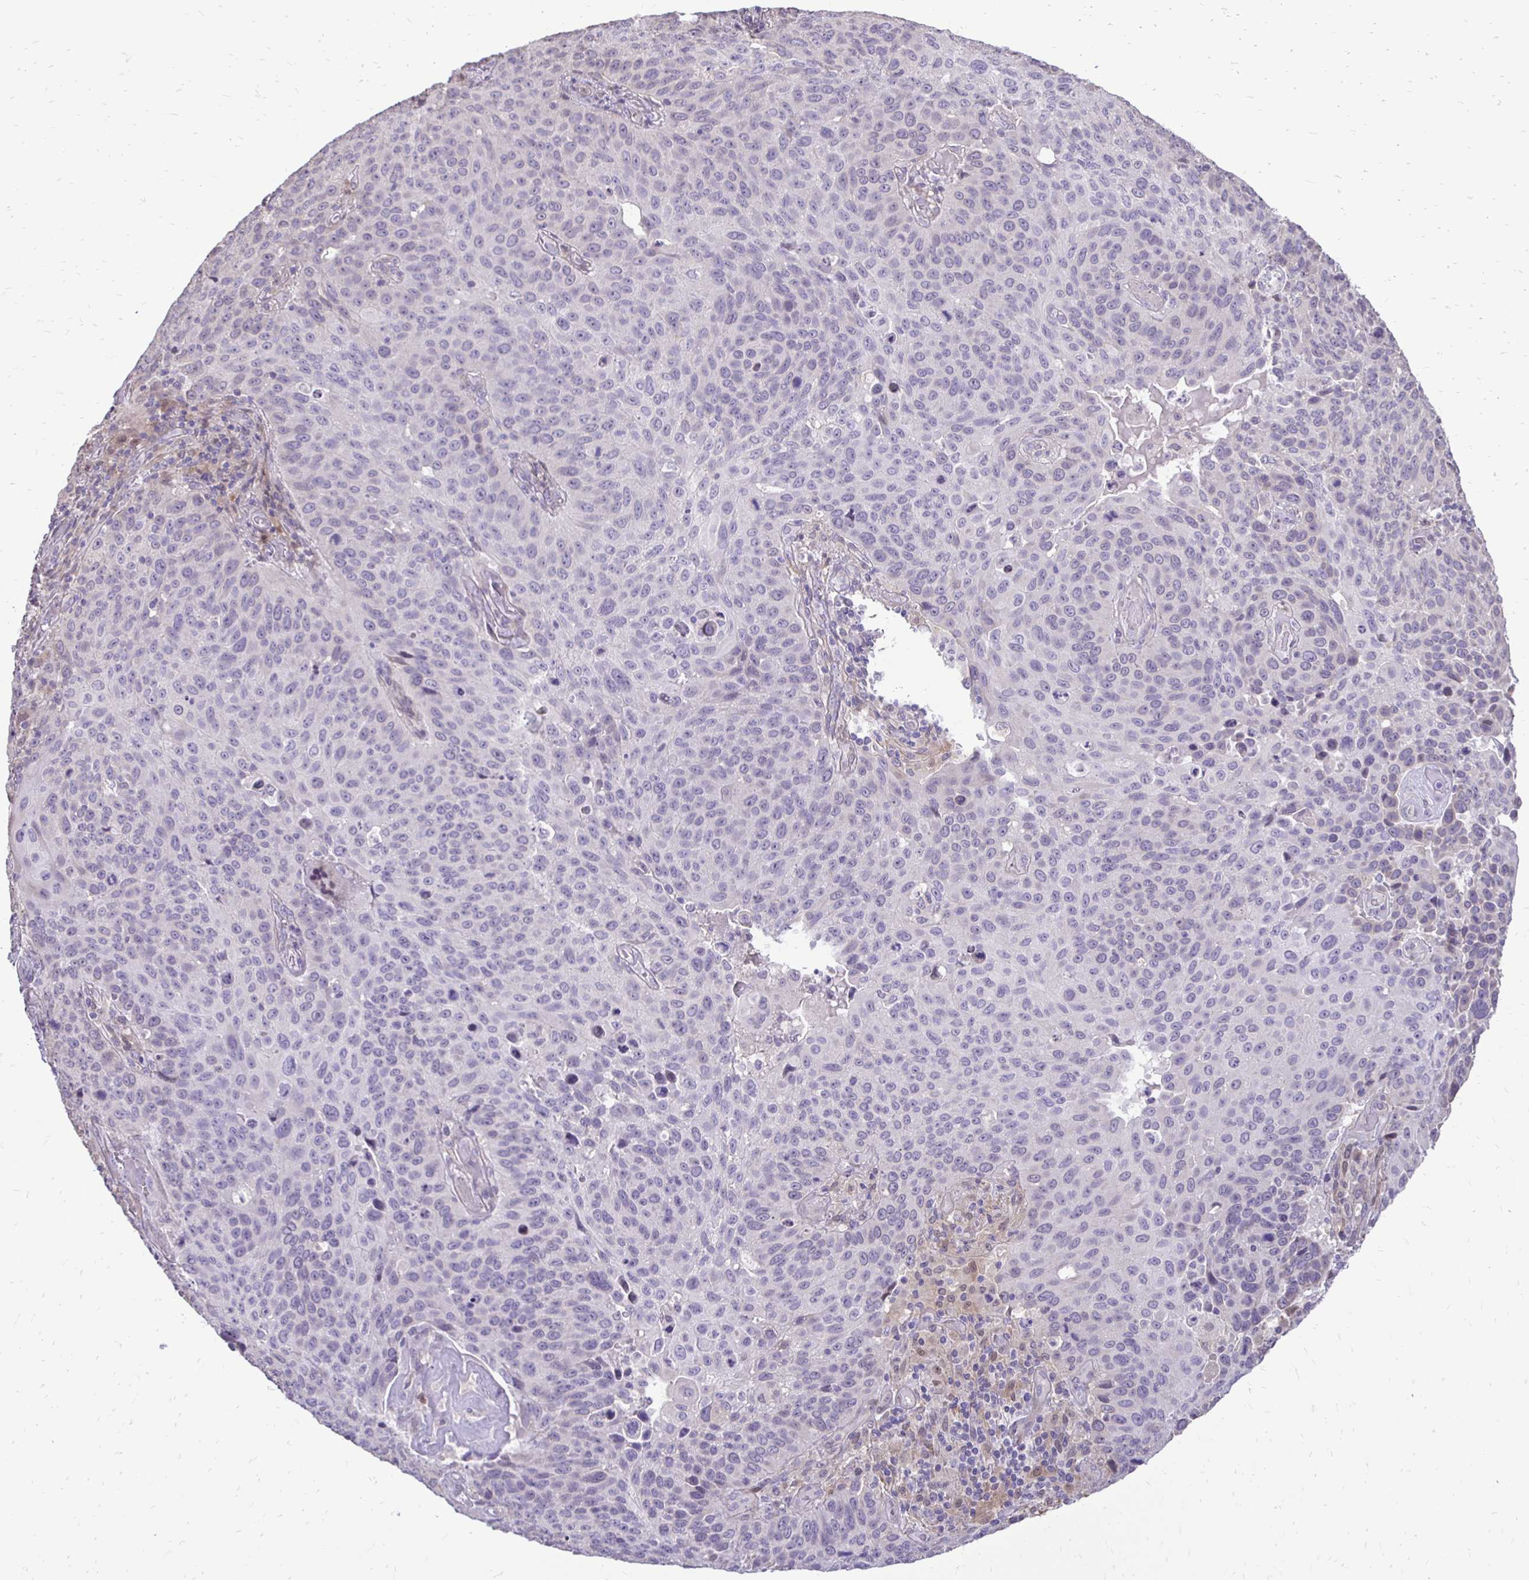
{"staining": {"intensity": "negative", "quantity": "none", "location": "none"}, "tissue": "lung cancer", "cell_type": "Tumor cells", "image_type": "cancer", "snomed": [{"axis": "morphology", "description": "Squamous cell carcinoma, NOS"}, {"axis": "topography", "description": "Lung"}], "caption": "This is a histopathology image of IHC staining of lung cancer, which shows no staining in tumor cells. Brightfield microscopy of immunohistochemistry stained with DAB (3,3'-diaminobenzidine) (brown) and hematoxylin (blue), captured at high magnification.", "gene": "GAS2", "patient": {"sex": "male", "age": 68}}